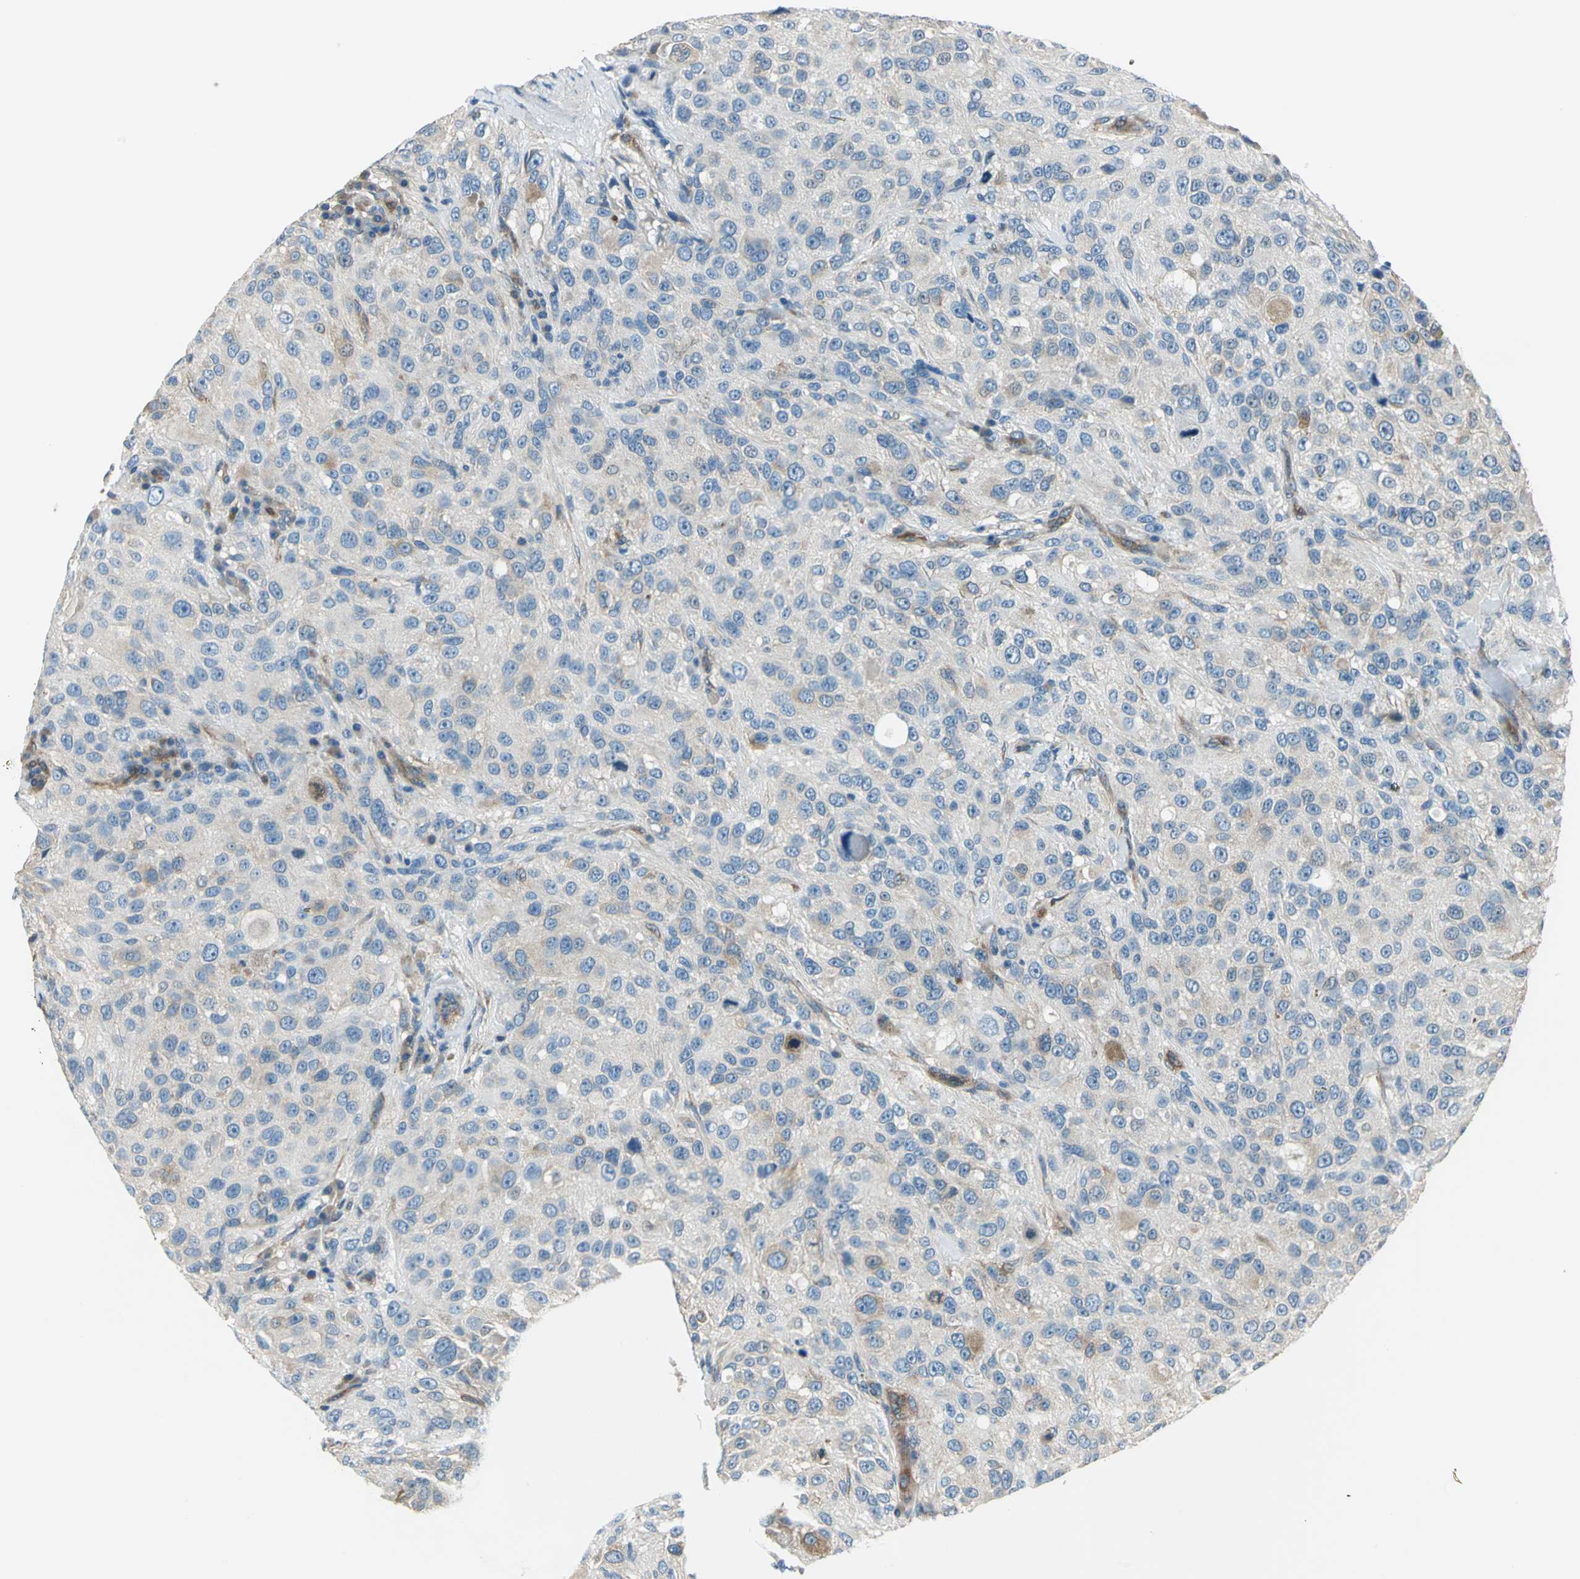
{"staining": {"intensity": "weak", "quantity": "25%-75%", "location": "cytoplasmic/membranous"}, "tissue": "melanoma", "cell_type": "Tumor cells", "image_type": "cancer", "snomed": [{"axis": "morphology", "description": "Necrosis, NOS"}, {"axis": "morphology", "description": "Malignant melanoma, NOS"}, {"axis": "topography", "description": "Skin"}], "caption": "An IHC image of neoplastic tissue is shown. Protein staining in brown highlights weak cytoplasmic/membranous positivity in melanoma within tumor cells.", "gene": "CDC42EP1", "patient": {"sex": "female", "age": 87}}